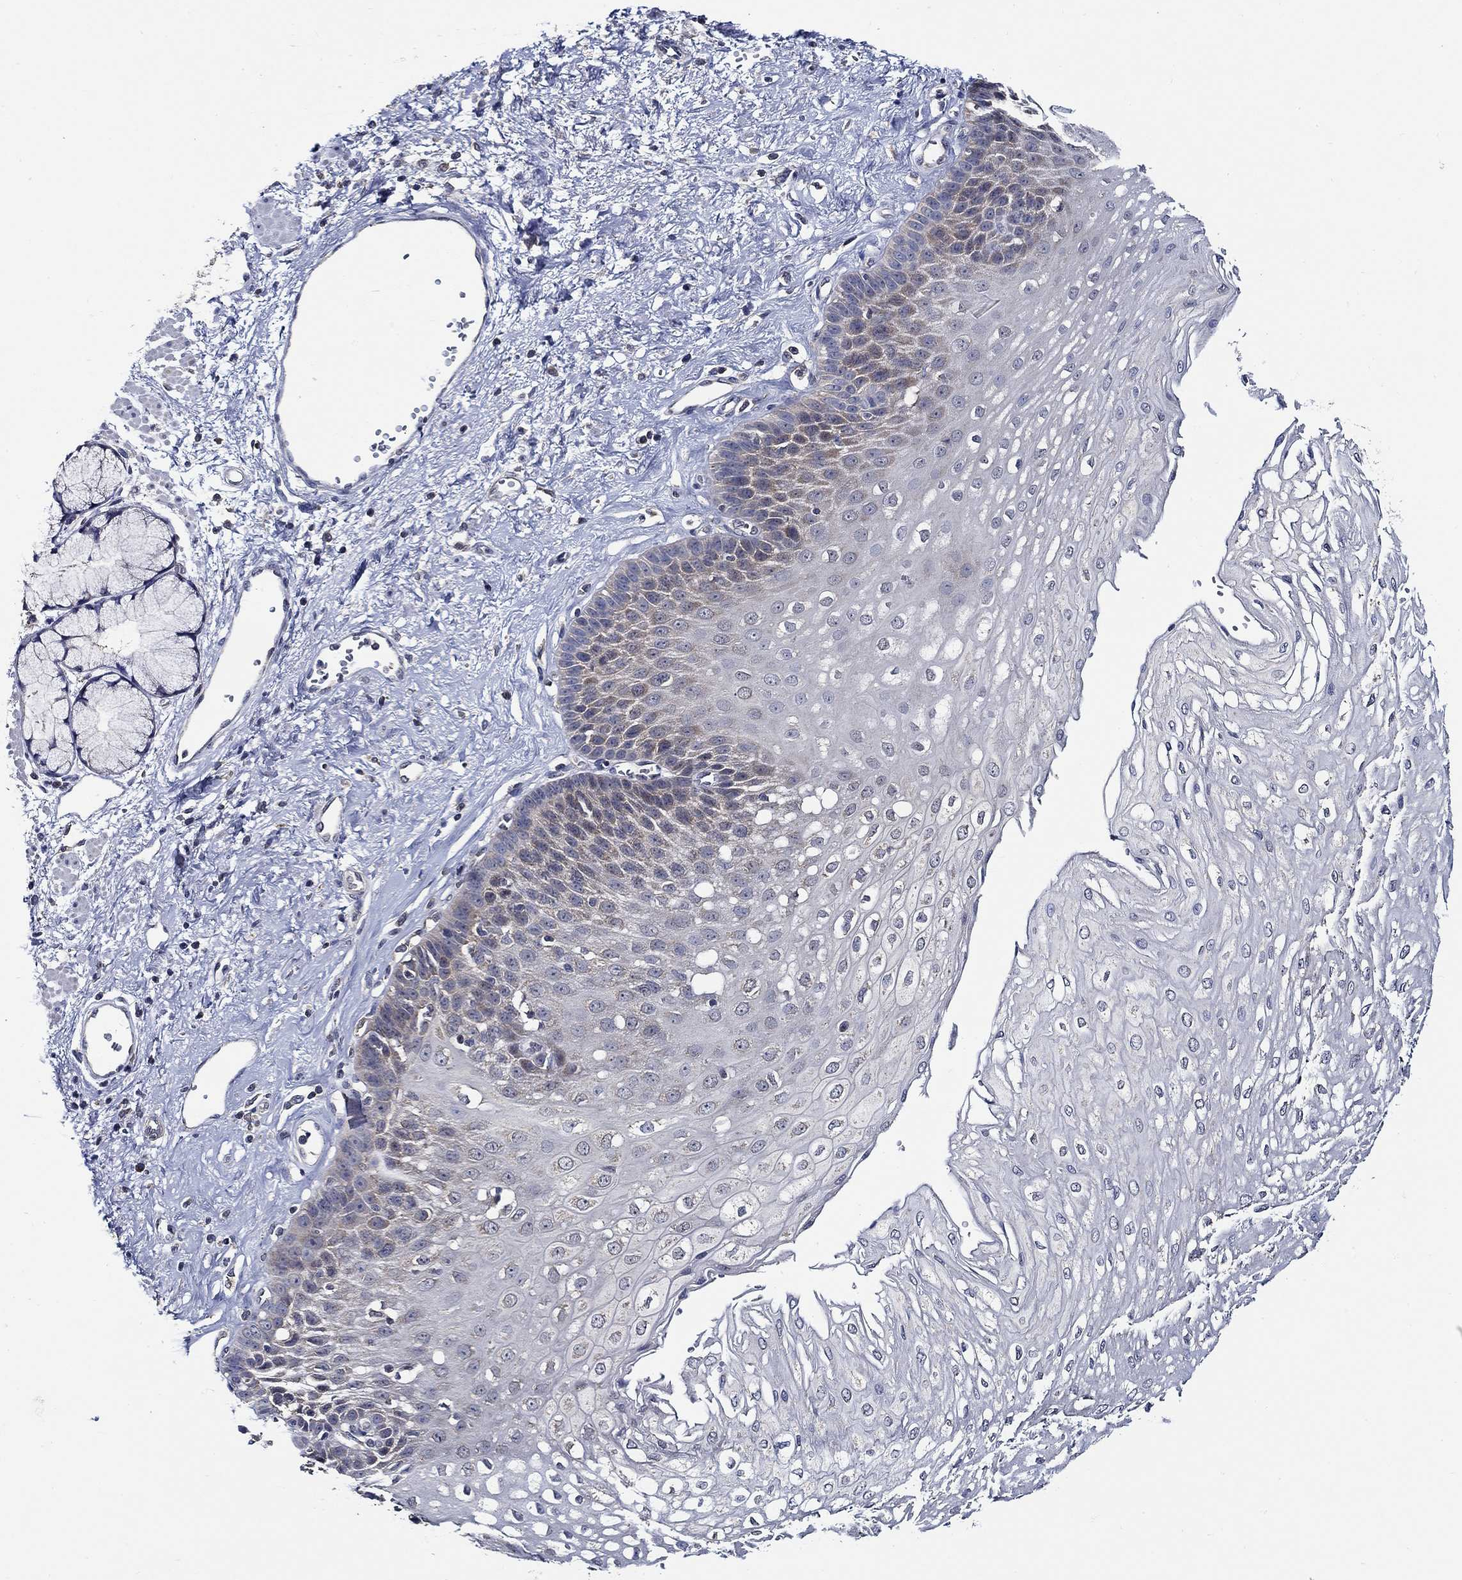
{"staining": {"intensity": "negative", "quantity": "none", "location": "none"}, "tissue": "esophagus", "cell_type": "Squamous epithelial cells", "image_type": "normal", "snomed": [{"axis": "morphology", "description": "Normal tissue, NOS"}, {"axis": "topography", "description": "Esophagus"}], "caption": "Immunohistochemistry micrograph of normal esophagus: human esophagus stained with DAB (3,3'-diaminobenzidine) shows no significant protein positivity in squamous epithelial cells.", "gene": "WDR53", "patient": {"sex": "female", "age": 62}}